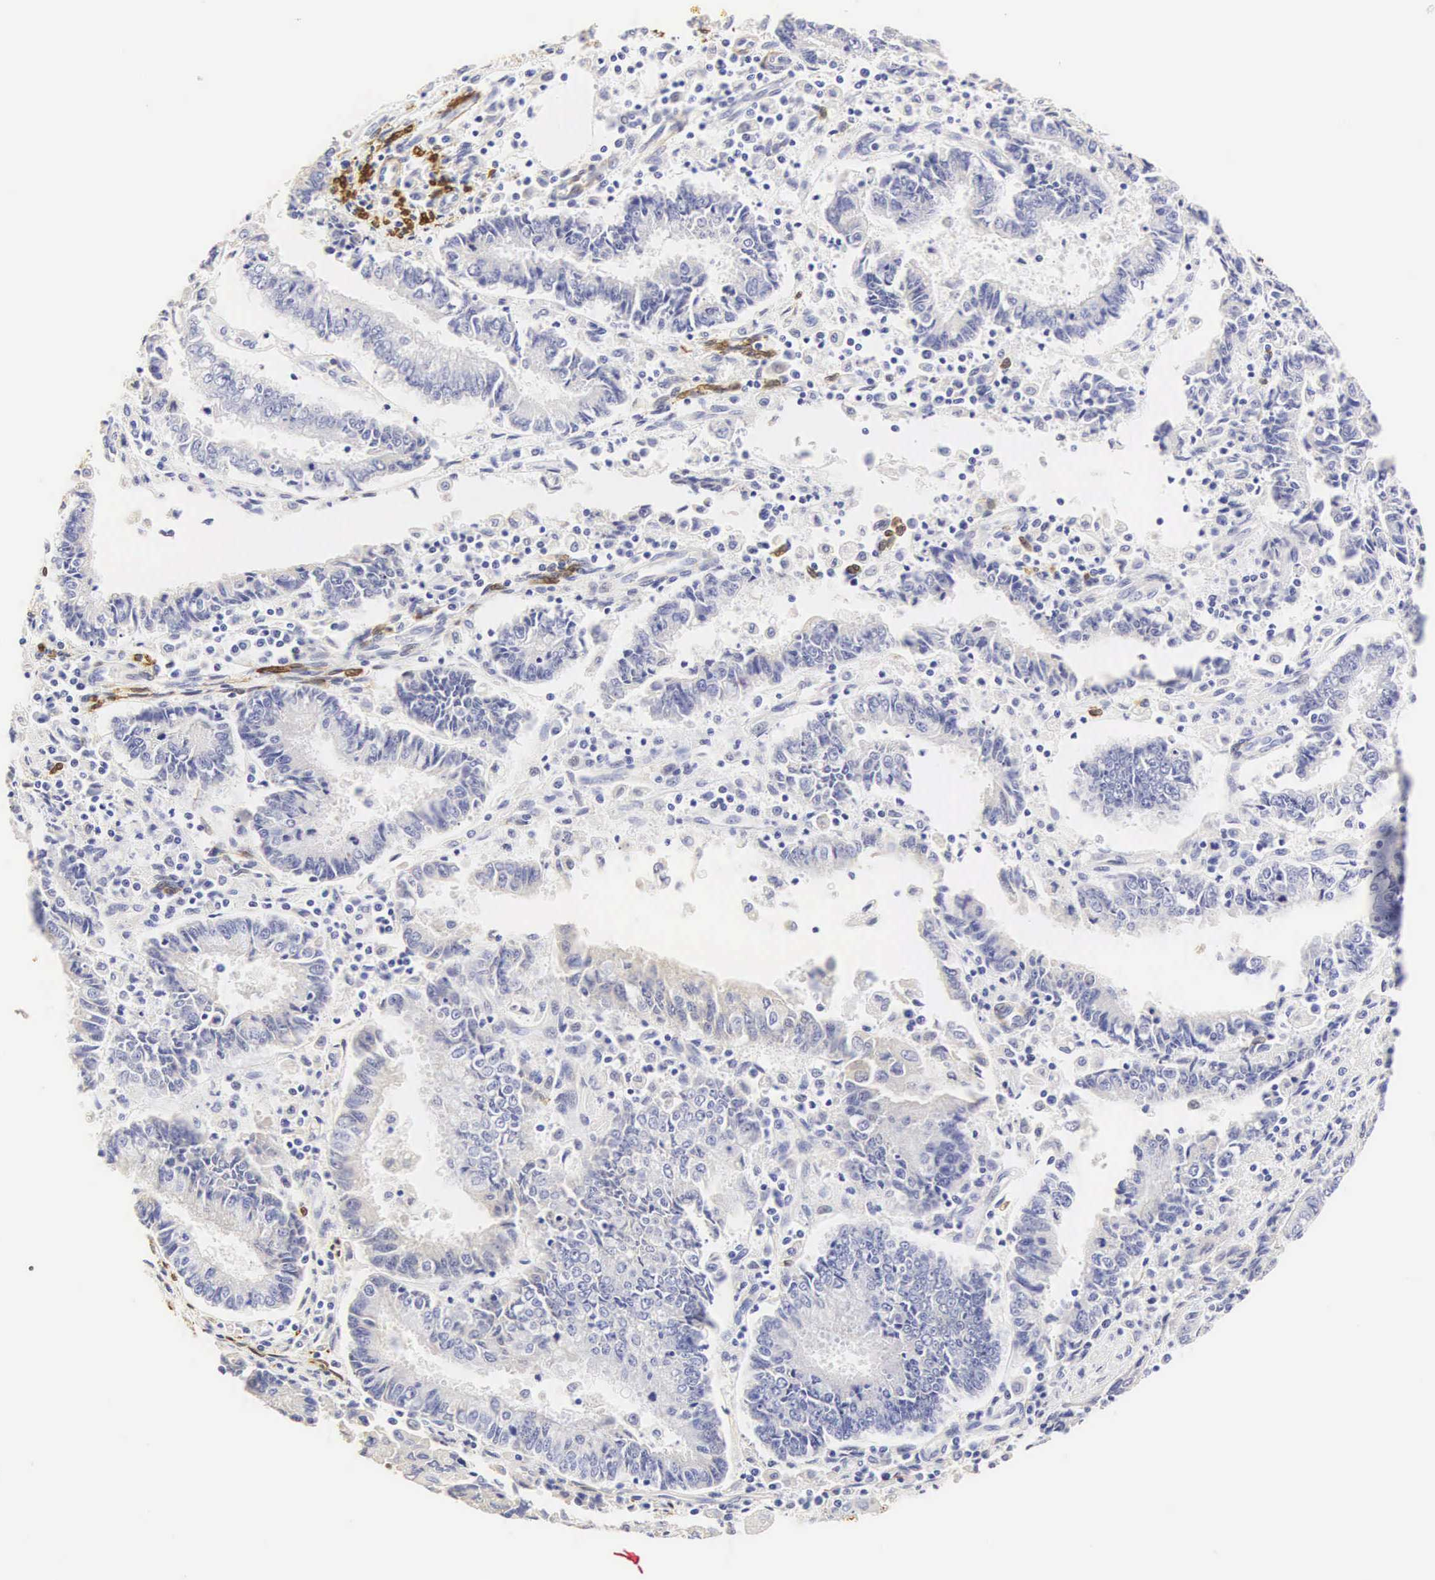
{"staining": {"intensity": "negative", "quantity": "none", "location": "none"}, "tissue": "endometrial cancer", "cell_type": "Tumor cells", "image_type": "cancer", "snomed": [{"axis": "morphology", "description": "Adenocarcinoma, NOS"}, {"axis": "topography", "description": "Endometrium"}], "caption": "An image of endometrial cancer stained for a protein displays no brown staining in tumor cells. The staining was performed using DAB (3,3'-diaminobenzidine) to visualize the protein expression in brown, while the nuclei were stained in blue with hematoxylin (Magnification: 20x).", "gene": "CNN1", "patient": {"sex": "female", "age": 75}}